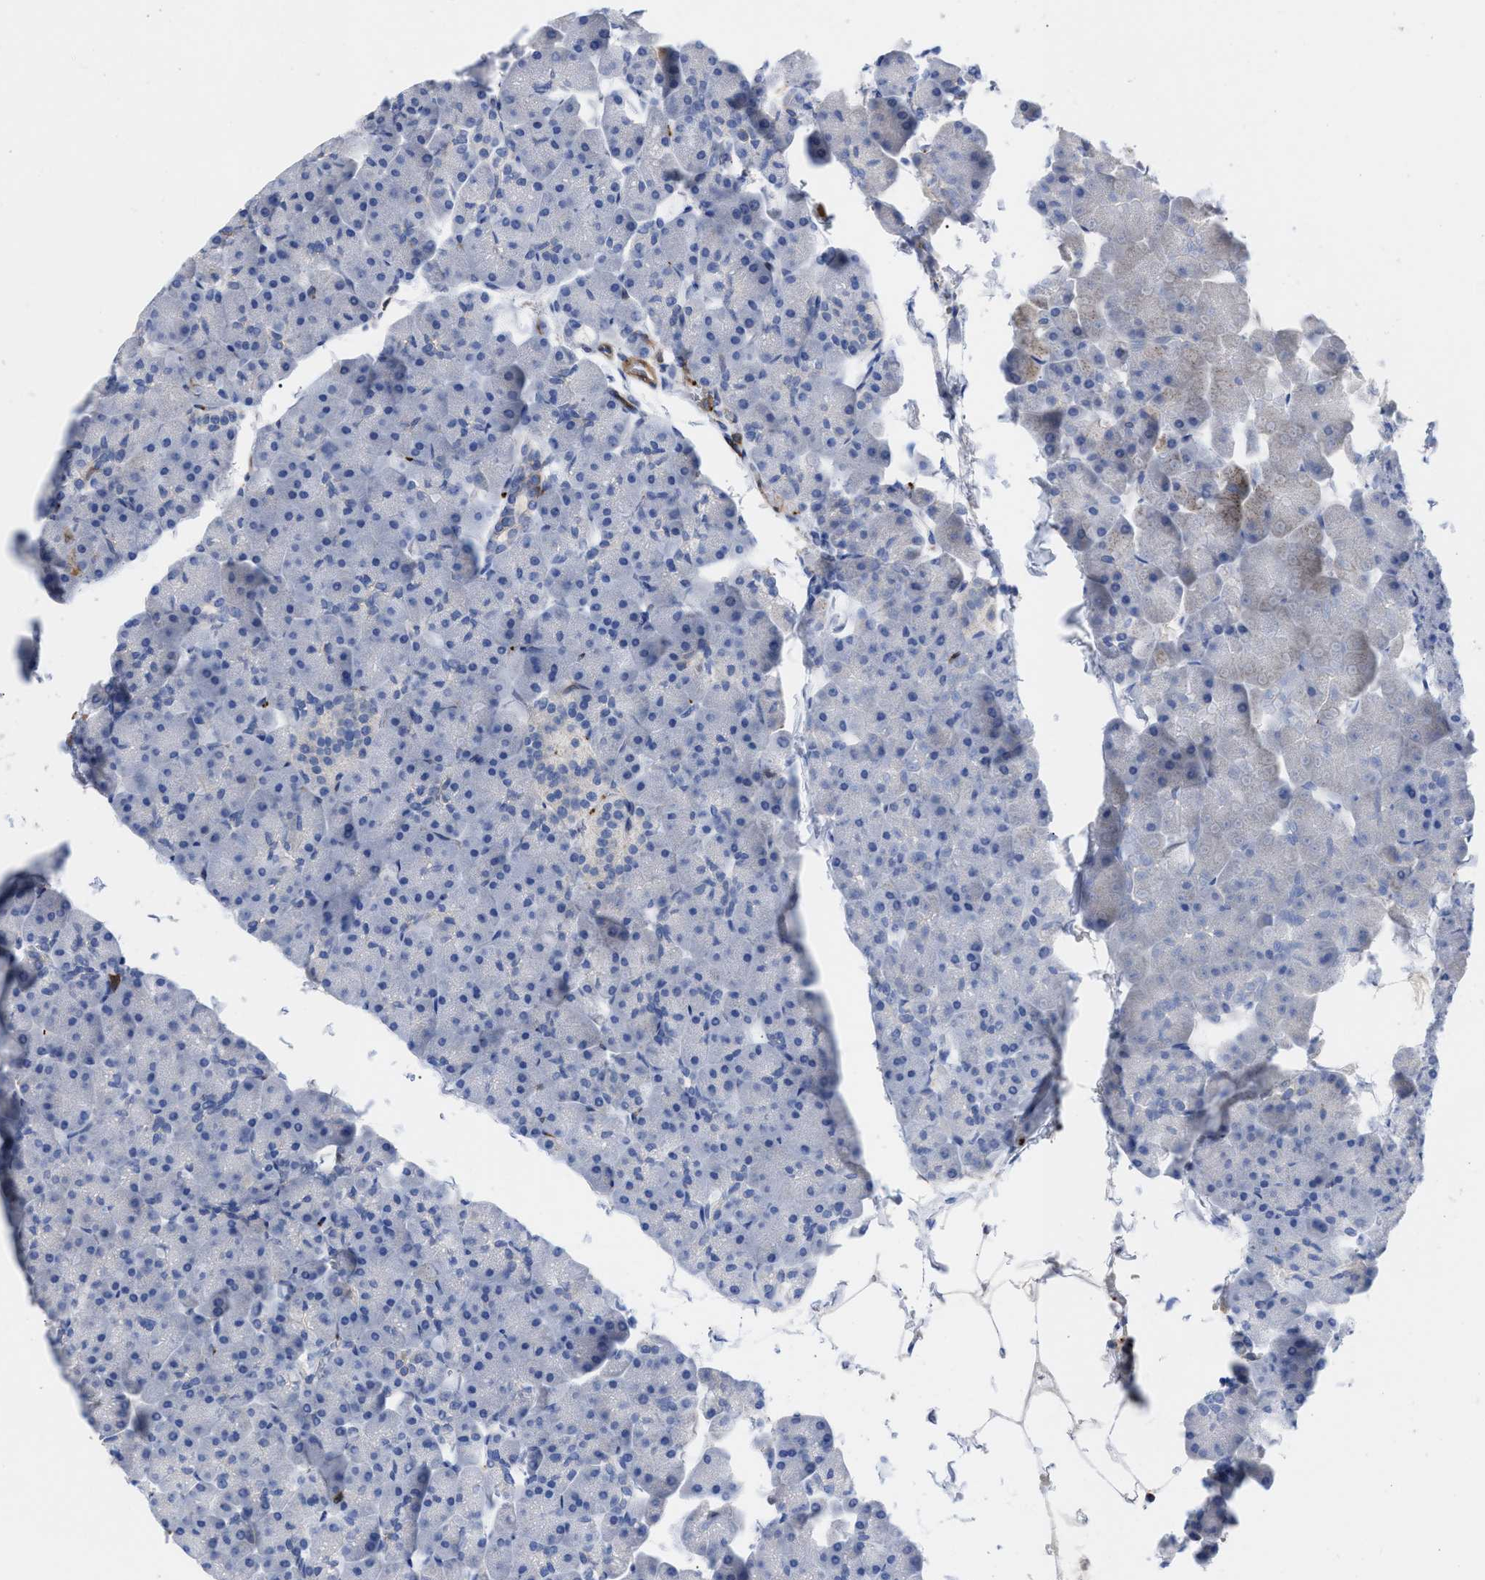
{"staining": {"intensity": "negative", "quantity": "none", "location": "none"}, "tissue": "pancreas", "cell_type": "Exocrine glandular cells", "image_type": "normal", "snomed": [{"axis": "morphology", "description": "Normal tissue, NOS"}, {"axis": "topography", "description": "Pancreas"}], "caption": "Immunohistochemistry (IHC) histopathology image of unremarkable pancreas: pancreas stained with DAB shows no significant protein expression in exocrine glandular cells.", "gene": "HS3ST5", "patient": {"sex": "male", "age": 35}}